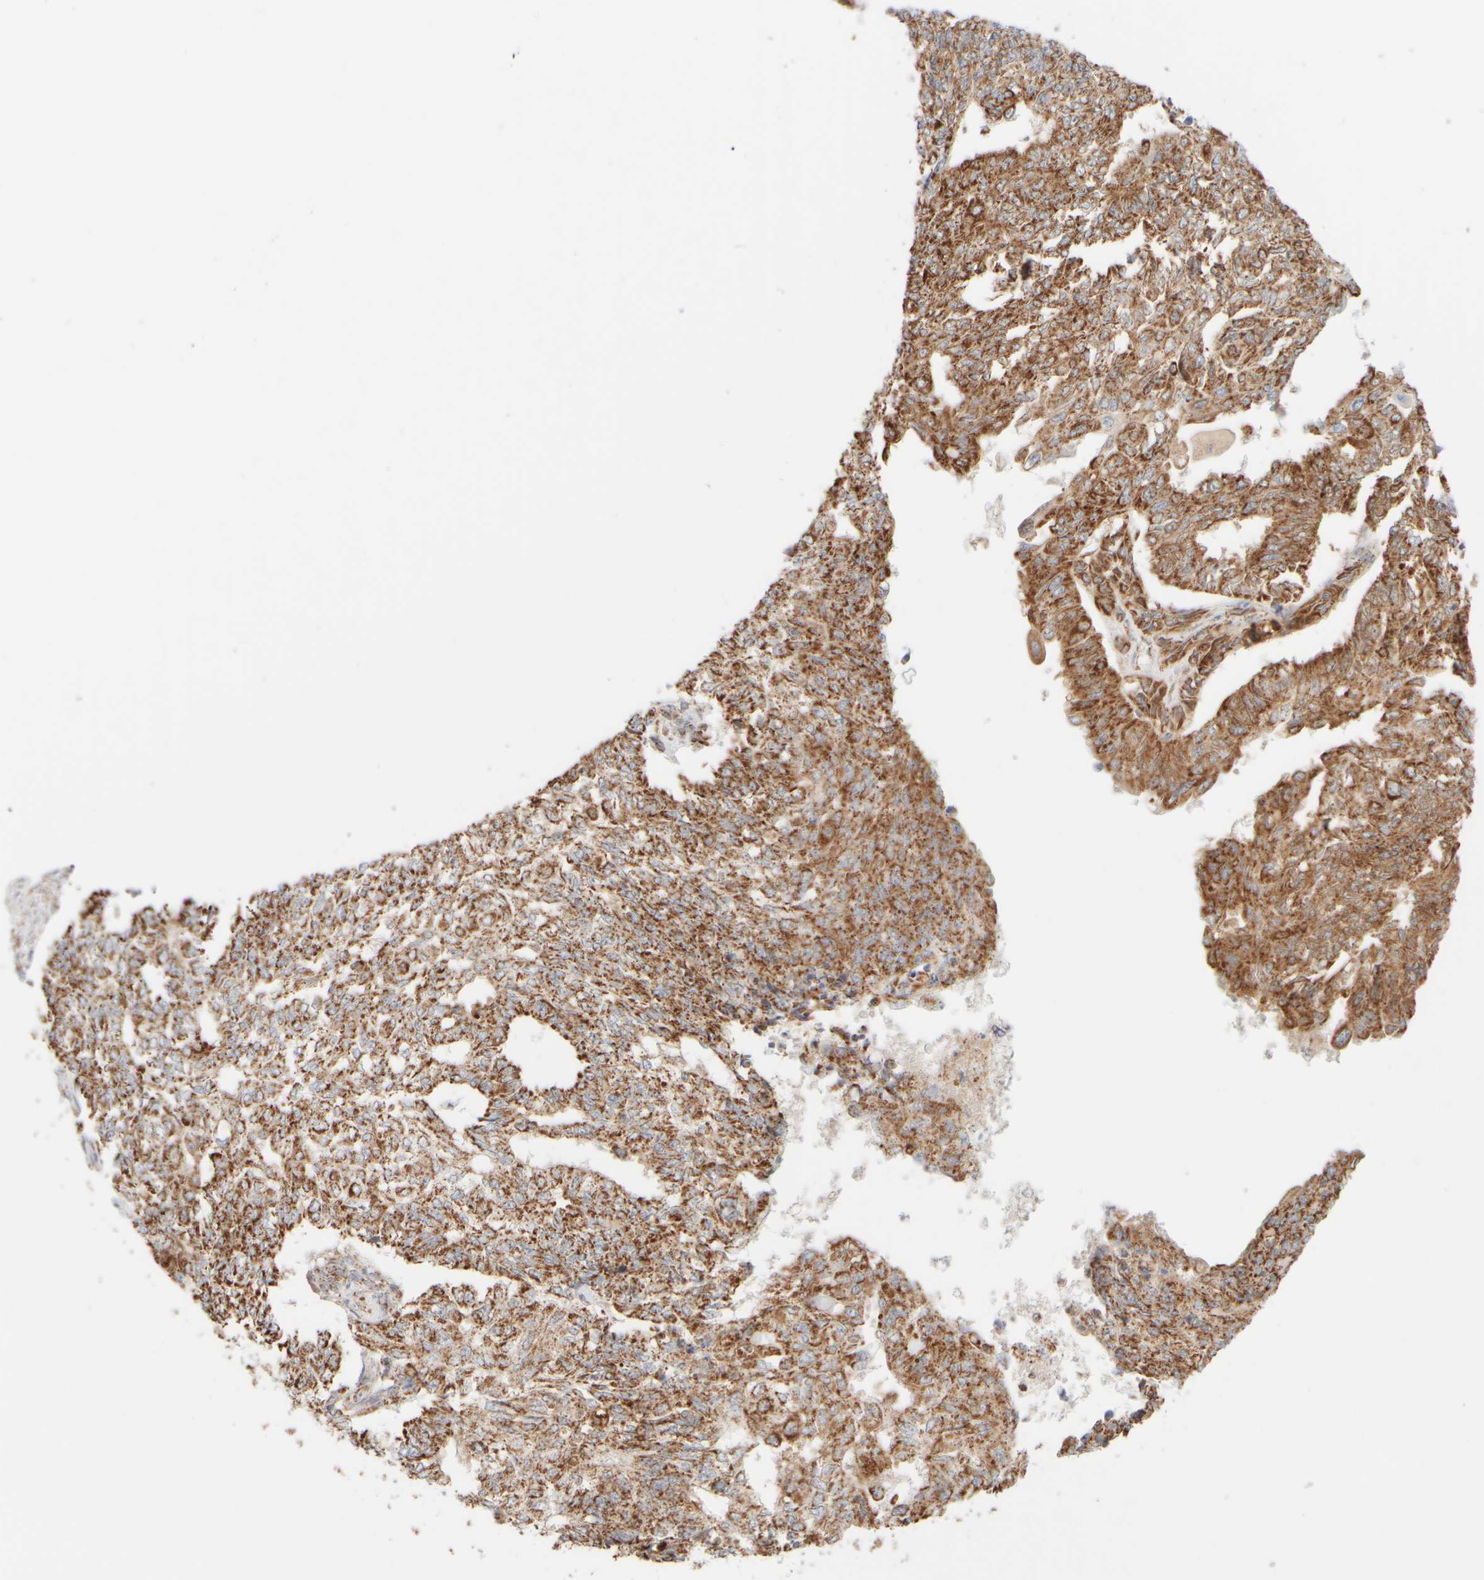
{"staining": {"intensity": "strong", "quantity": ">75%", "location": "cytoplasmic/membranous"}, "tissue": "endometrial cancer", "cell_type": "Tumor cells", "image_type": "cancer", "snomed": [{"axis": "morphology", "description": "Adenocarcinoma, NOS"}, {"axis": "topography", "description": "Endometrium"}], "caption": "Human endometrial adenocarcinoma stained for a protein (brown) displays strong cytoplasmic/membranous positive positivity in about >75% of tumor cells.", "gene": "APBB2", "patient": {"sex": "female", "age": 32}}